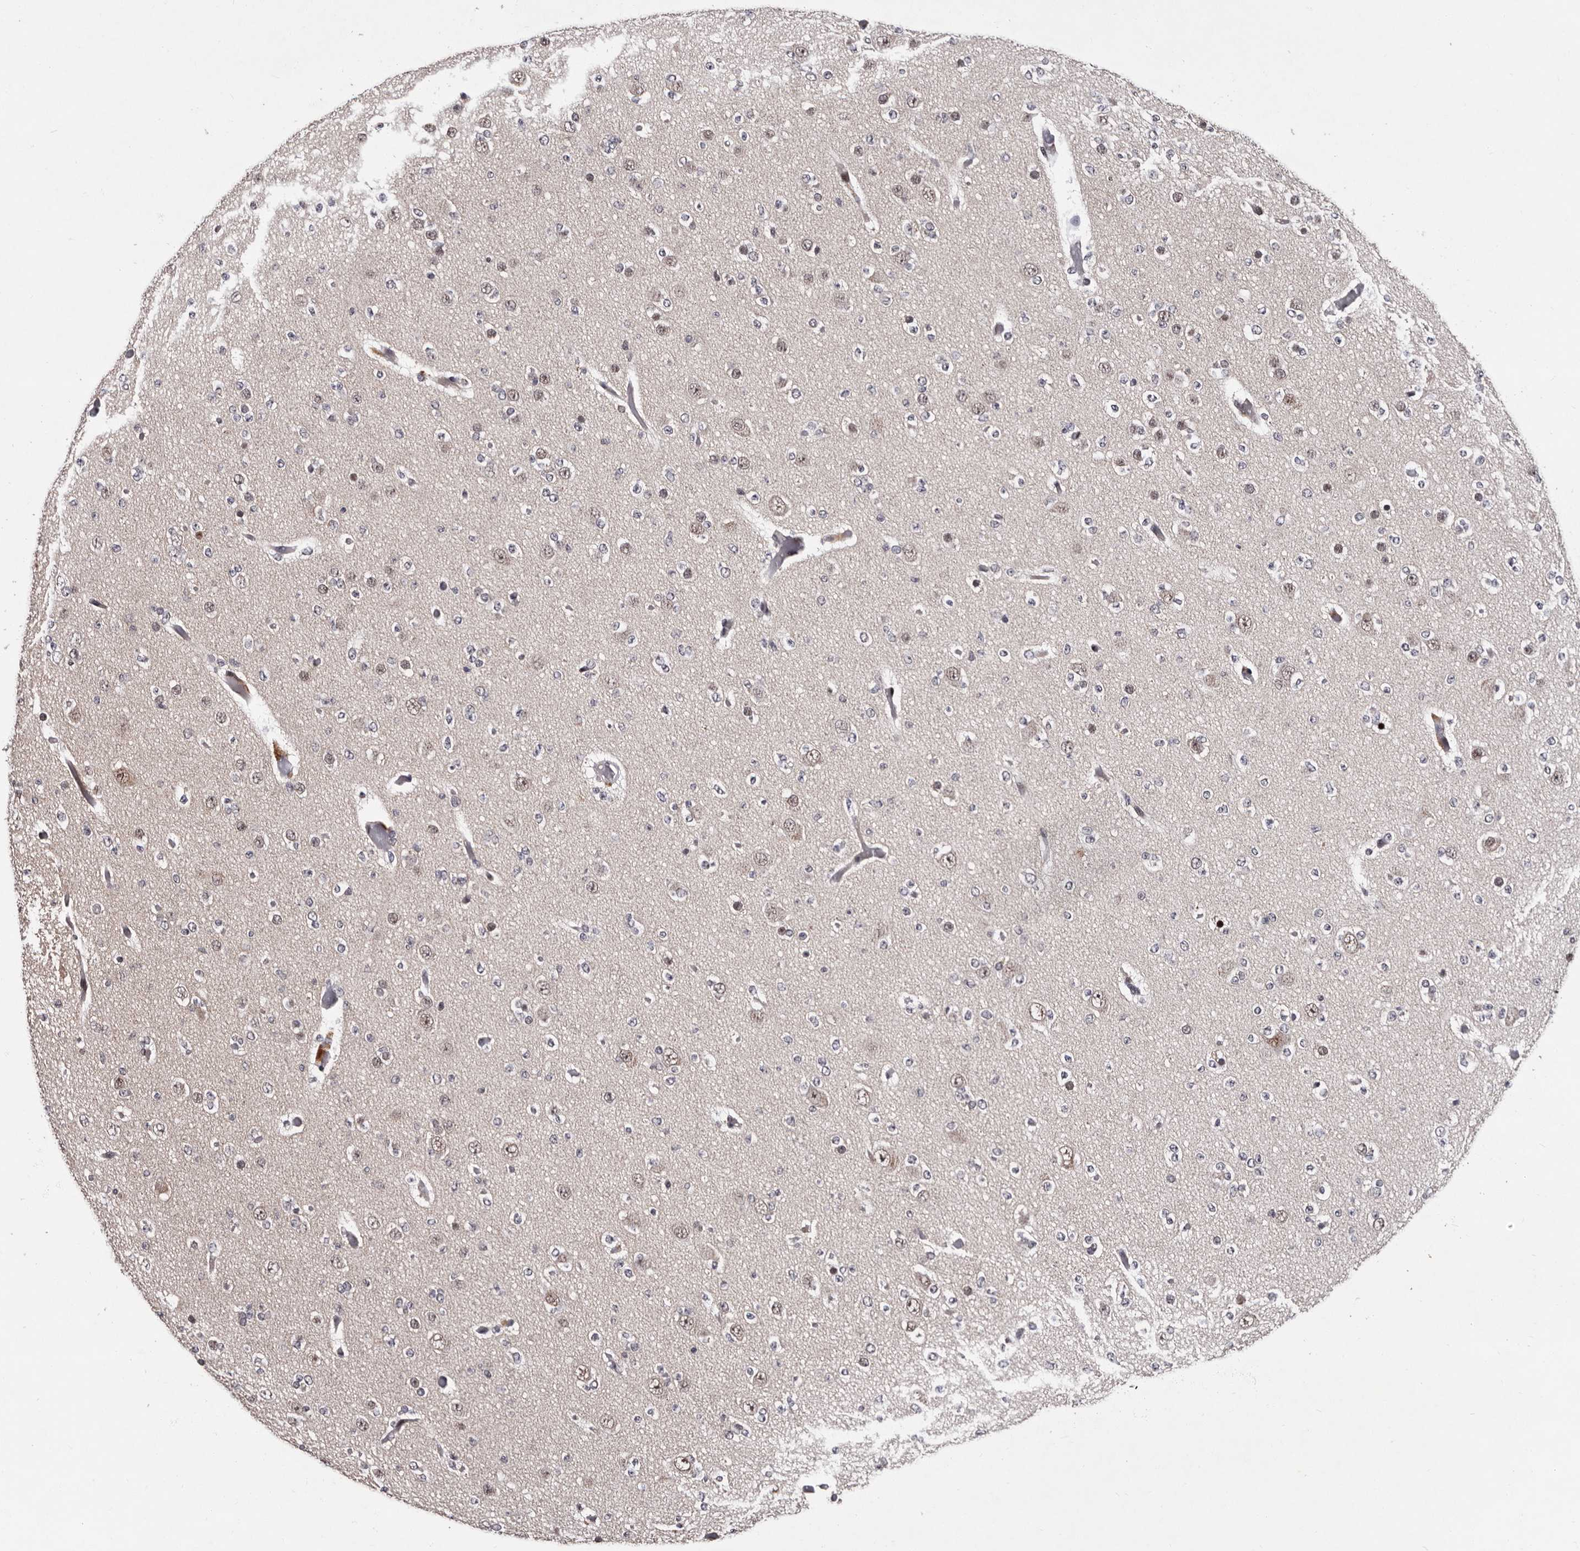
{"staining": {"intensity": "negative", "quantity": "none", "location": "none"}, "tissue": "glioma", "cell_type": "Tumor cells", "image_type": "cancer", "snomed": [{"axis": "morphology", "description": "Glioma, malignant, Low grade"}, {"axis": "topography", "description": "Brain"}], "caption": "The immunohistochemistry photomicrograph has no significant expression in tumor cells of glioma tissue. (DAB immunohistochemistry (IHC) visualized using brightfield microscopy, high magnification).", "gene": "TNKS", "patient": {"sex": "female", "age": 22}}